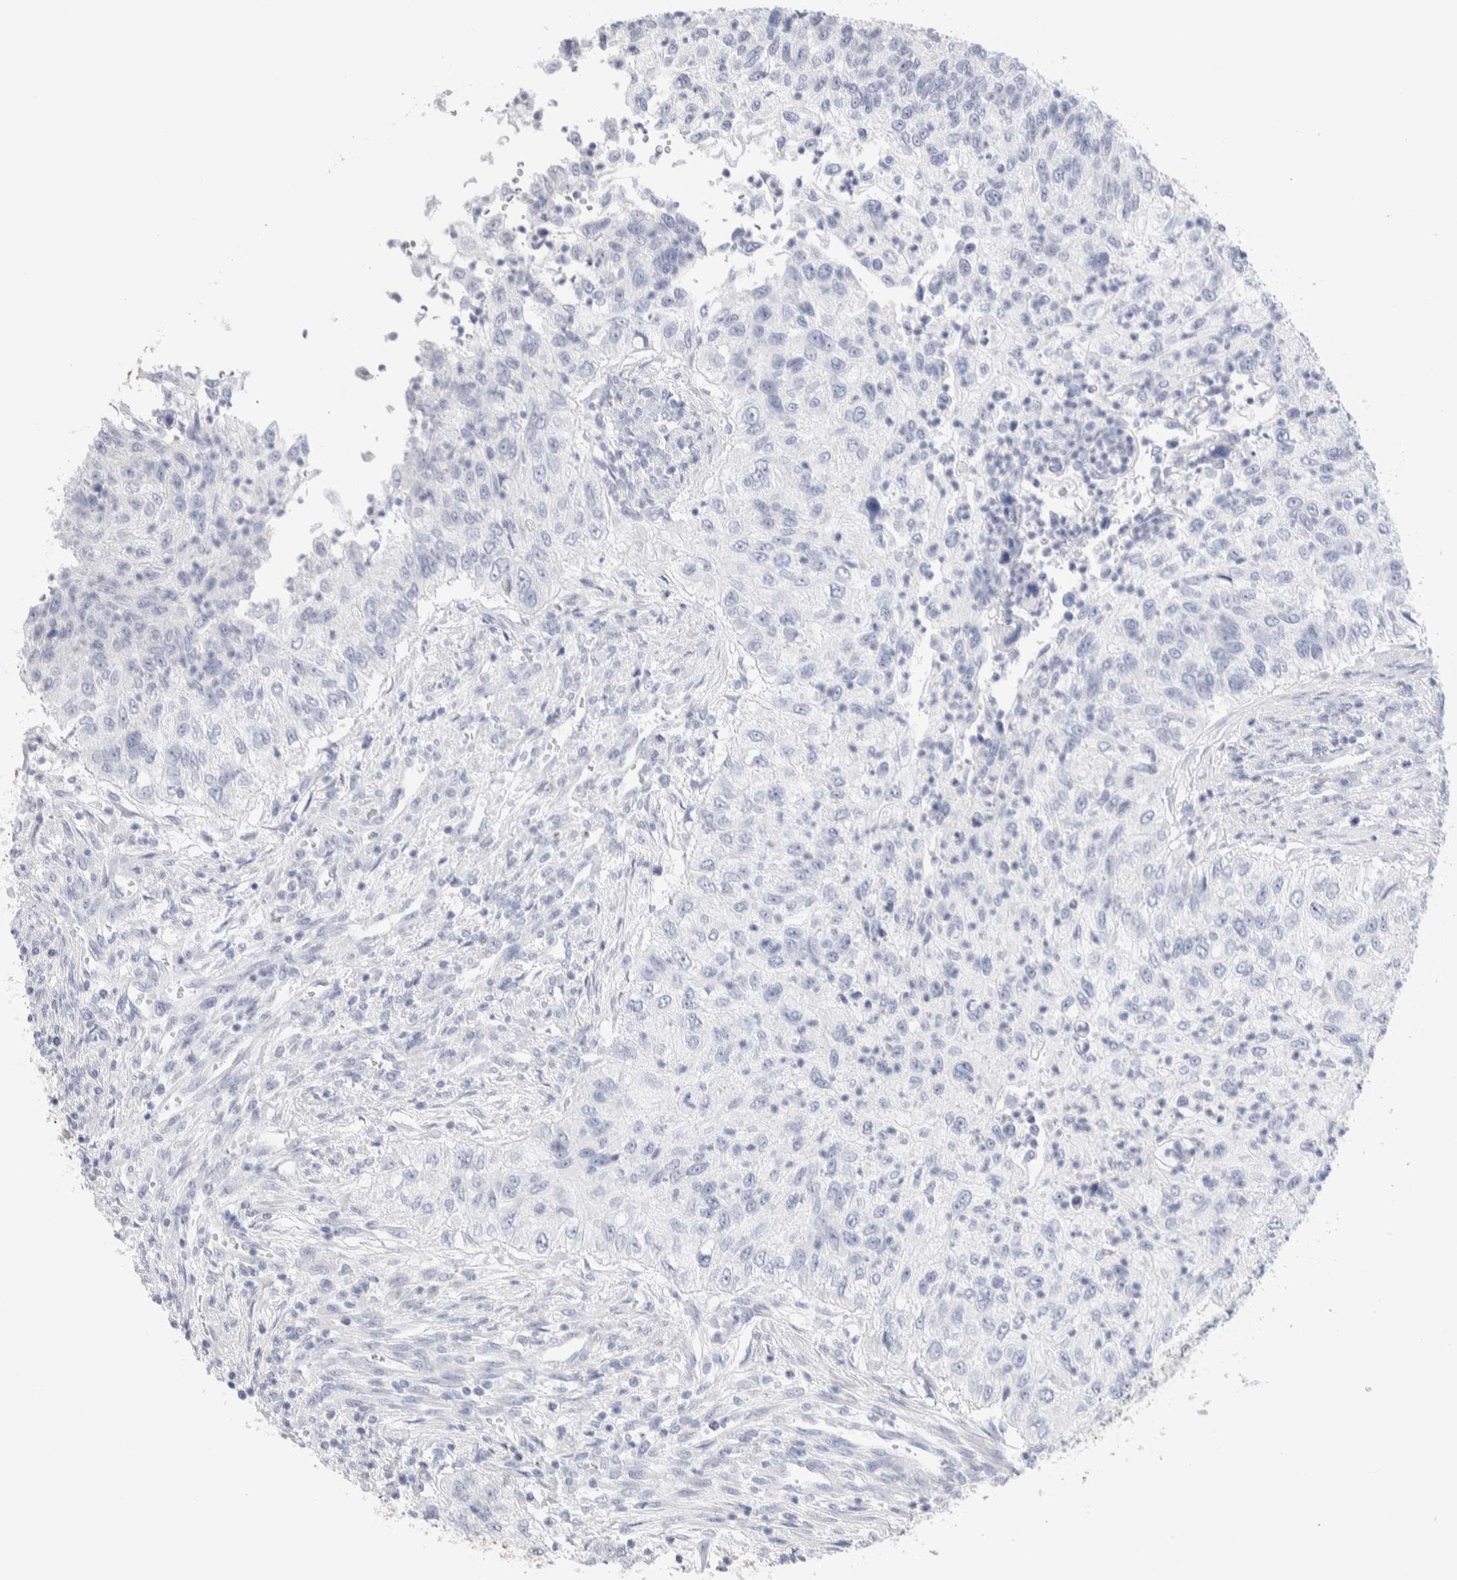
{"staining": {"intensity": "negative", "quantity": "none", "location": "none"}, "tissue": "urothelial cancer", "cell_type": "Tumor cells", "image_type": "cancer", "snomed": [{"axis": "morphology", "description": "Urothelial carcinoma, High grade"}, {"axis": "topography", "description": "Urinary bladder"}], "caption": "Immunohistochemistry (IHC) of urothelial cancer displays no expression in tumor cells.", "gene": "GDA", "patient": {"sex": "female", "age": 60}}